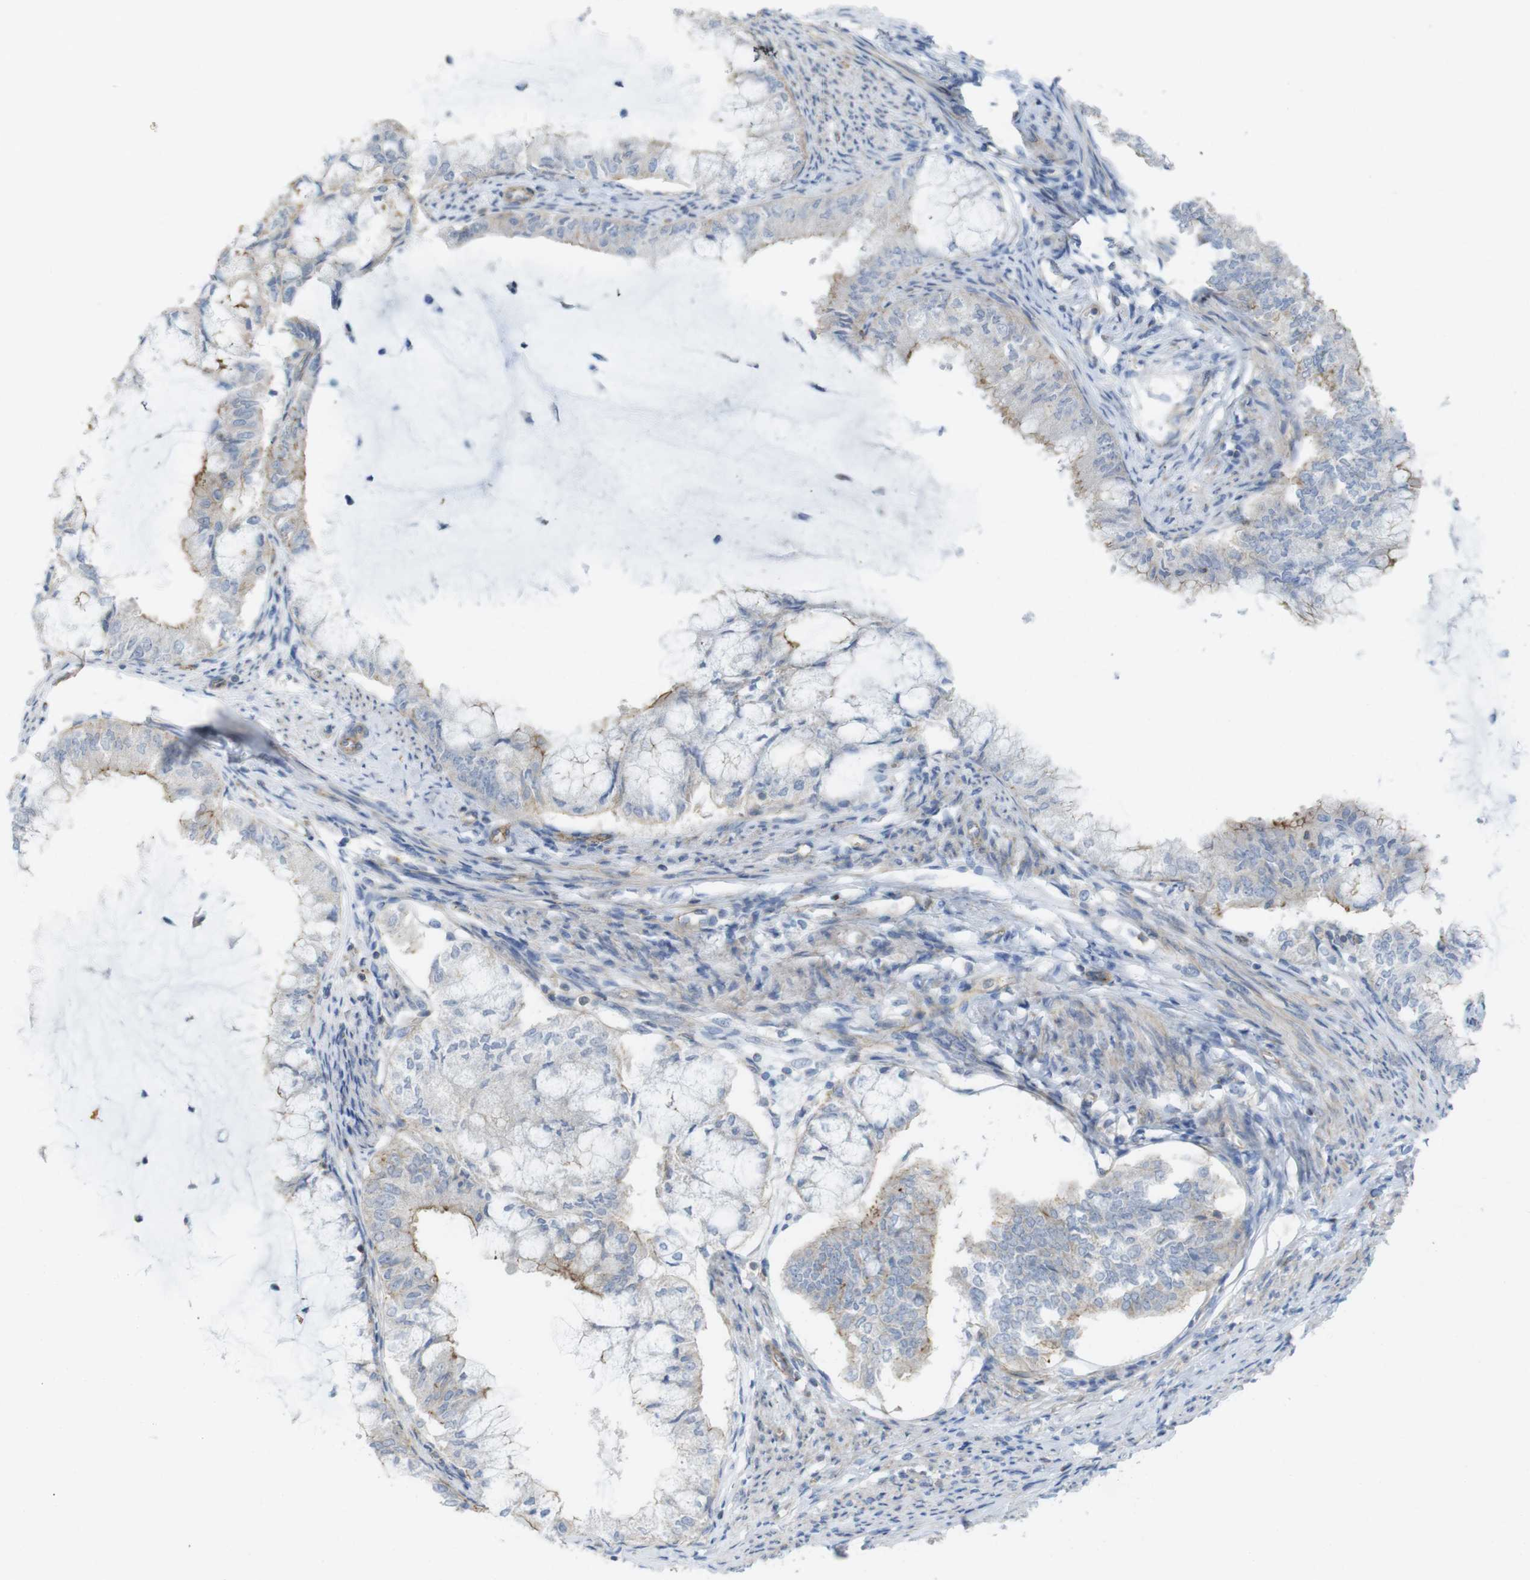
{"staining": {"intensity": "moderate", "quantity": "<25%", "location": "cytoplasmic/membranous"}, "tissue": "endometrial cancer", "cell_type": "Tumor cells", "image_type": "cancer", "snomed": [{"axis": "morphology", "description": "Adenocarcinoma, NOS"}, {"axis": "topography", "description": "Endometrium"}], "caption": "Immunohistochemistry of endometrial cancer exhibits low levels of moderate cytoplasmic/membranous staining in approximately <25% of tumor cells.", "gene": "PREX2", "patient": {"sex": "female", "age": 86}}